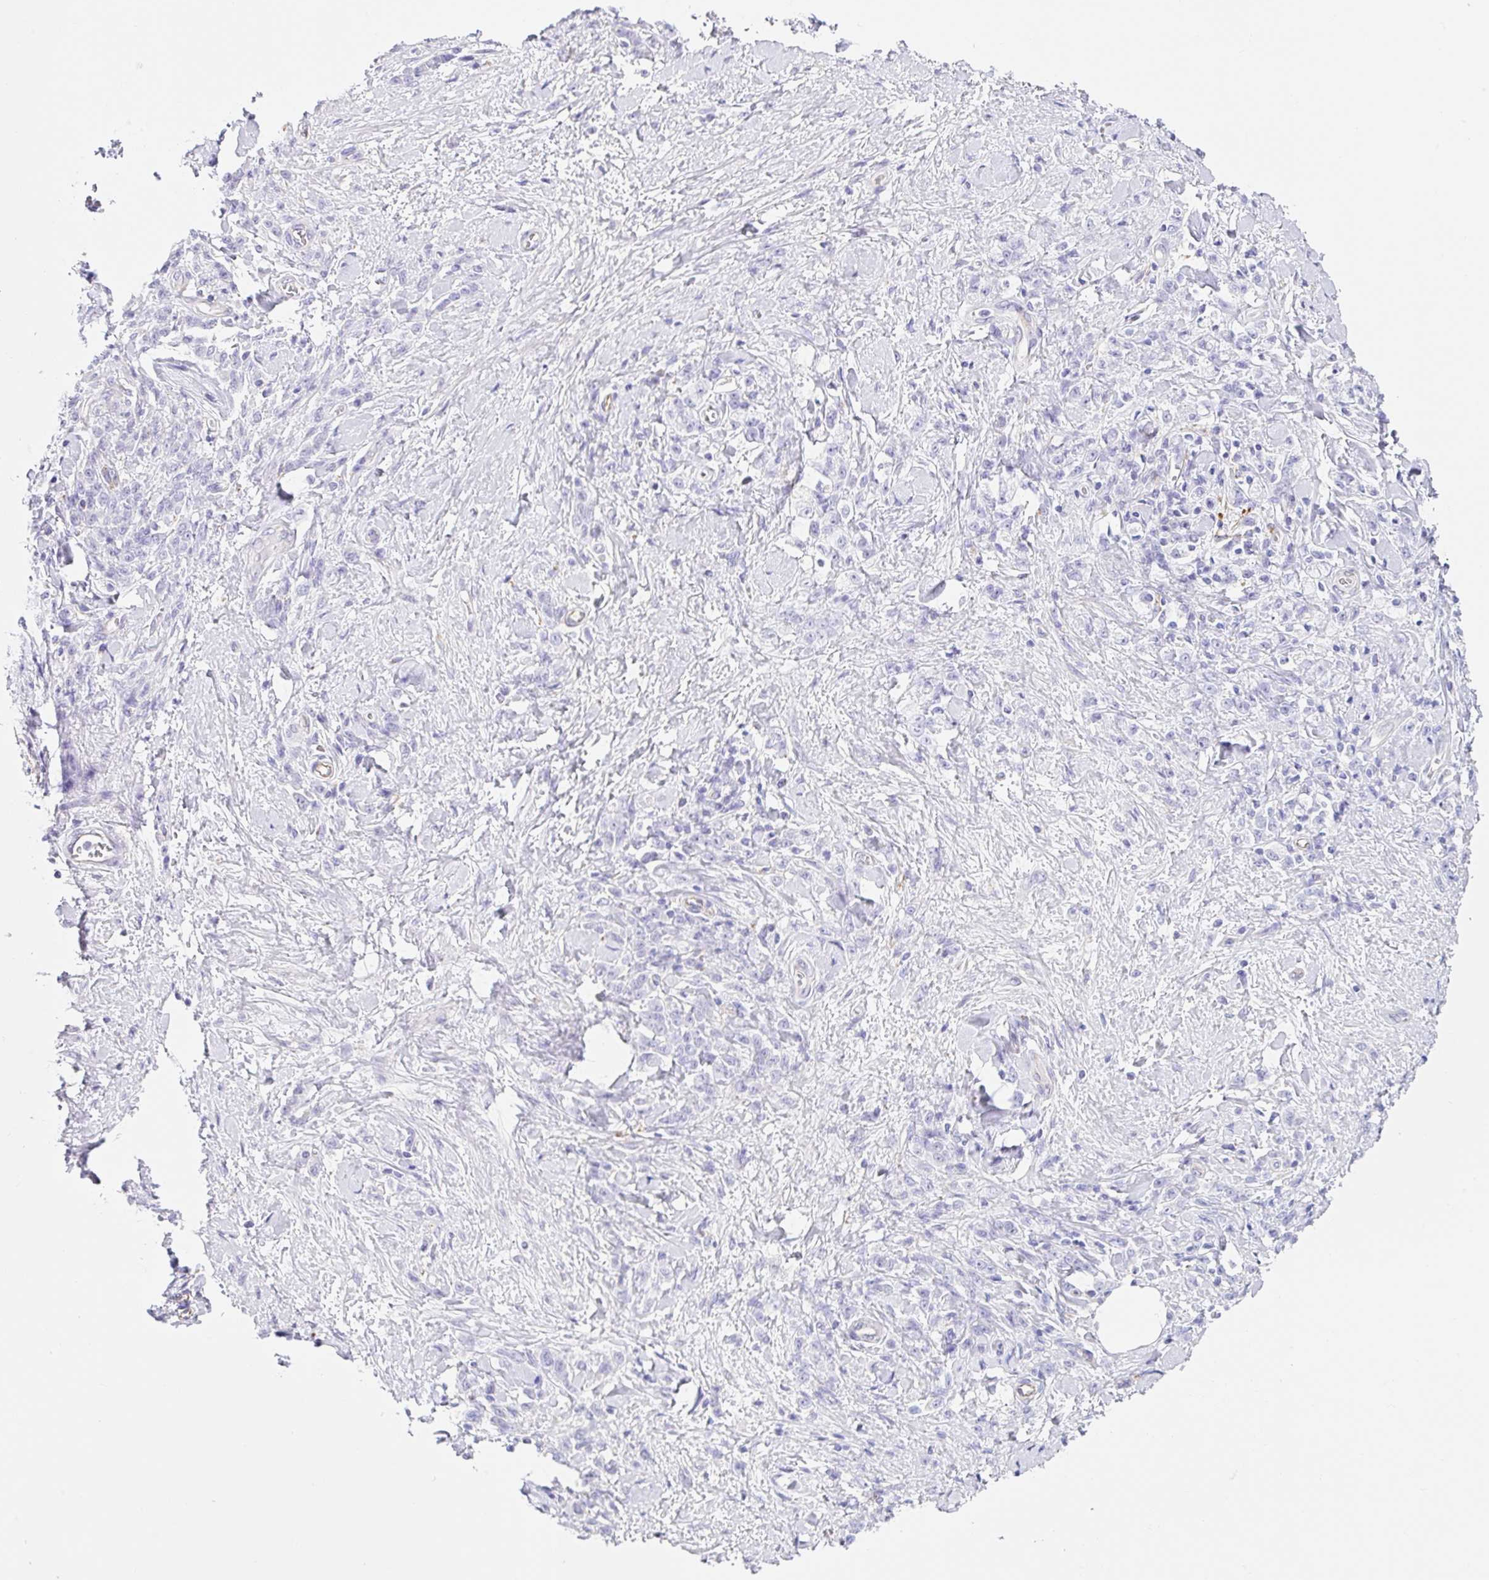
{"staining": {"intensity": "negative", "quantity": "none", "location": "none"}, "tissue": "stomach cancer", "cell_type": "Tumor cells", "image_type": "cancer", "snomed": [{"axis": "morphology", "description": "Normal tissue, NOS"}, {"axis": "morphology", "description": "Adenocarcinoma, NOS"}, {"axis": "topography", "description": "Stomach"}], "caption": "This is an IHC photomicrograph of stomach adenocarcinoma. There is no expression in tumor cells.", "gene": "DKK4", "patient": {"sex": "male", "age": 82}}